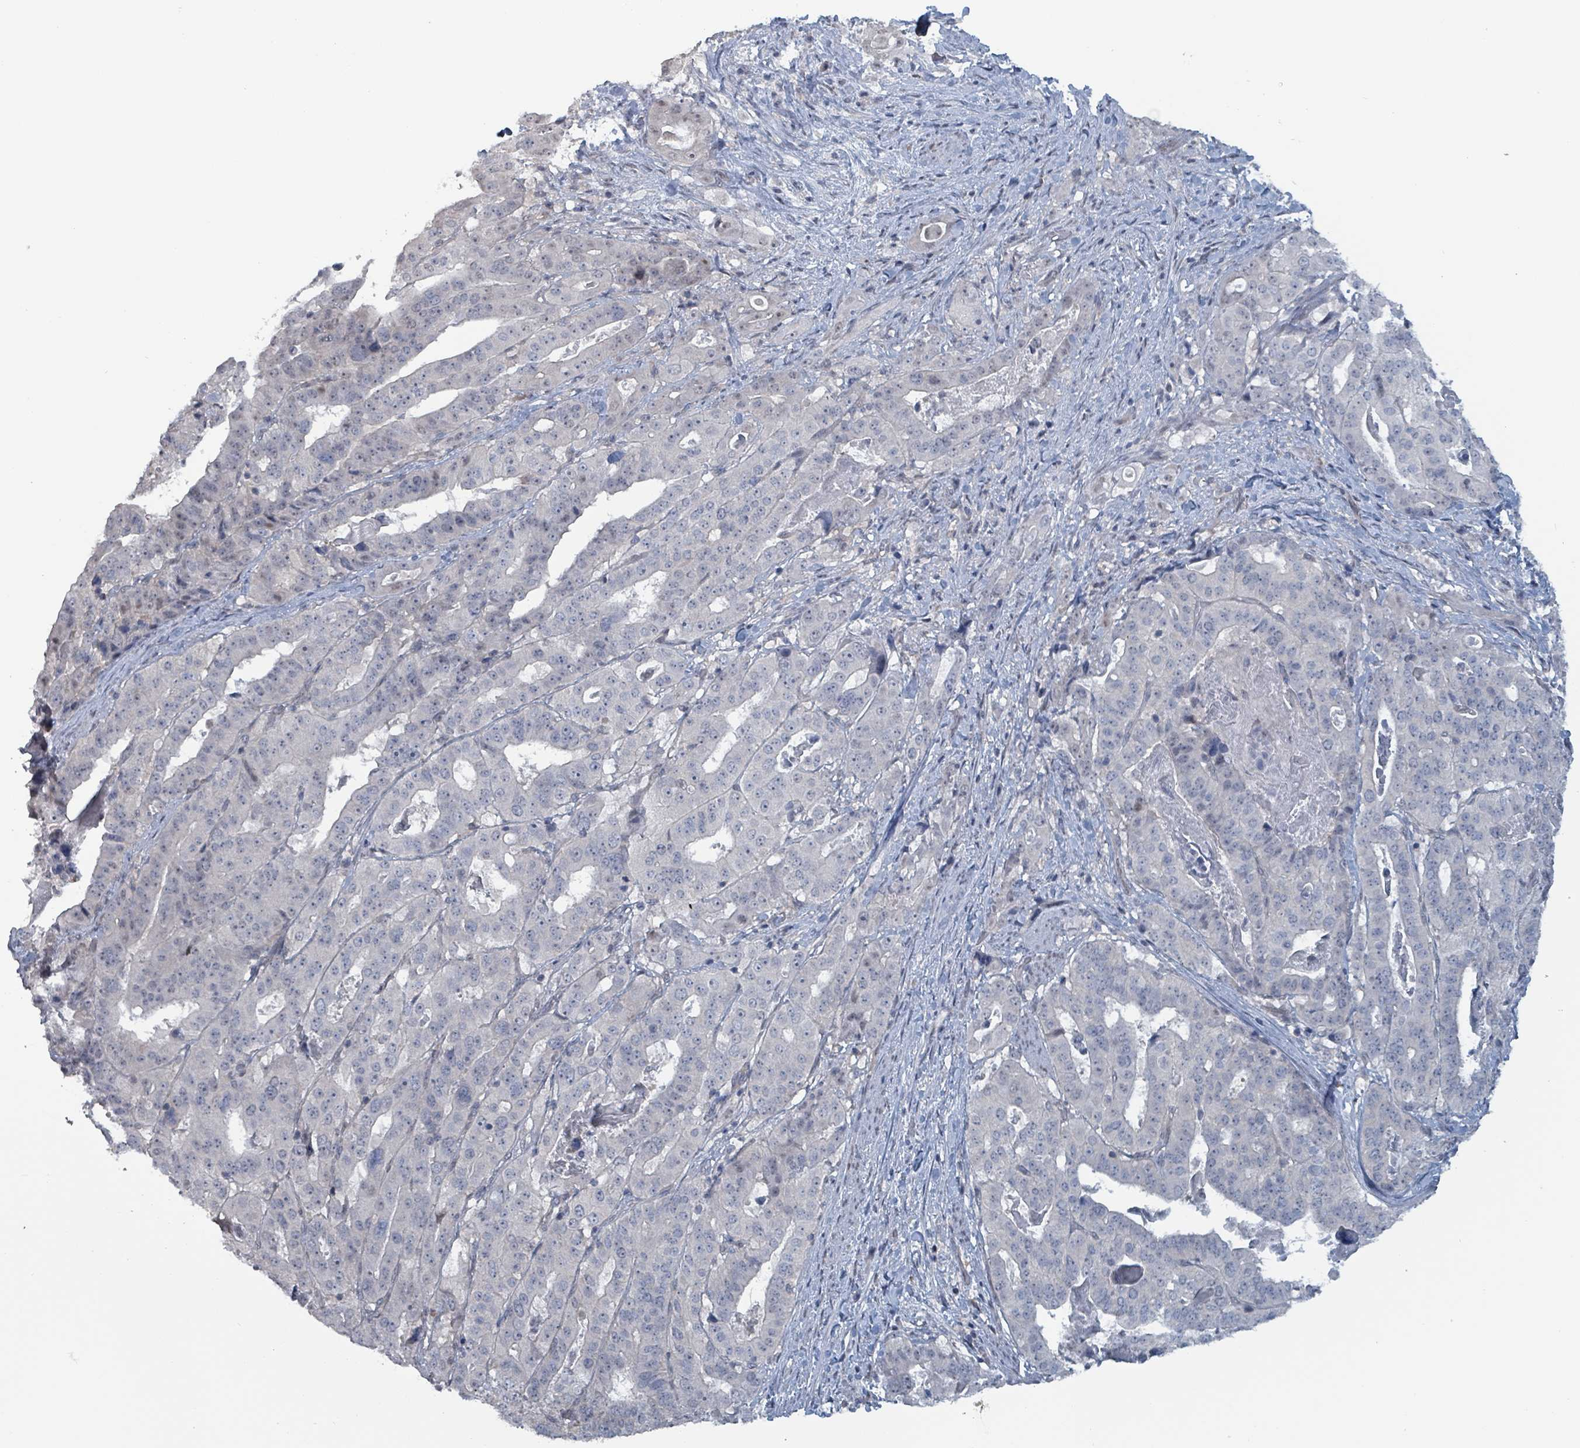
{"staining": {"intensity": "negative", "quantity": "none", "location": "none"}, "tissue": "stomach cancer", "cell_type": "Tumor cells", "image_type": "cancer", "snomed": [{"axis": "morphology", "description": "Adenocarcinoma, NOS"}, {"axis": "topography", "description": "Stomach"}], "caption": "This is an immunohistochemistry (IHC) photomicrograph of human stomach adenocarcinoma. There is no positivity in tumor cells.", "gene": "BIVM", "patient": {"sex": "male", "age": 48}}